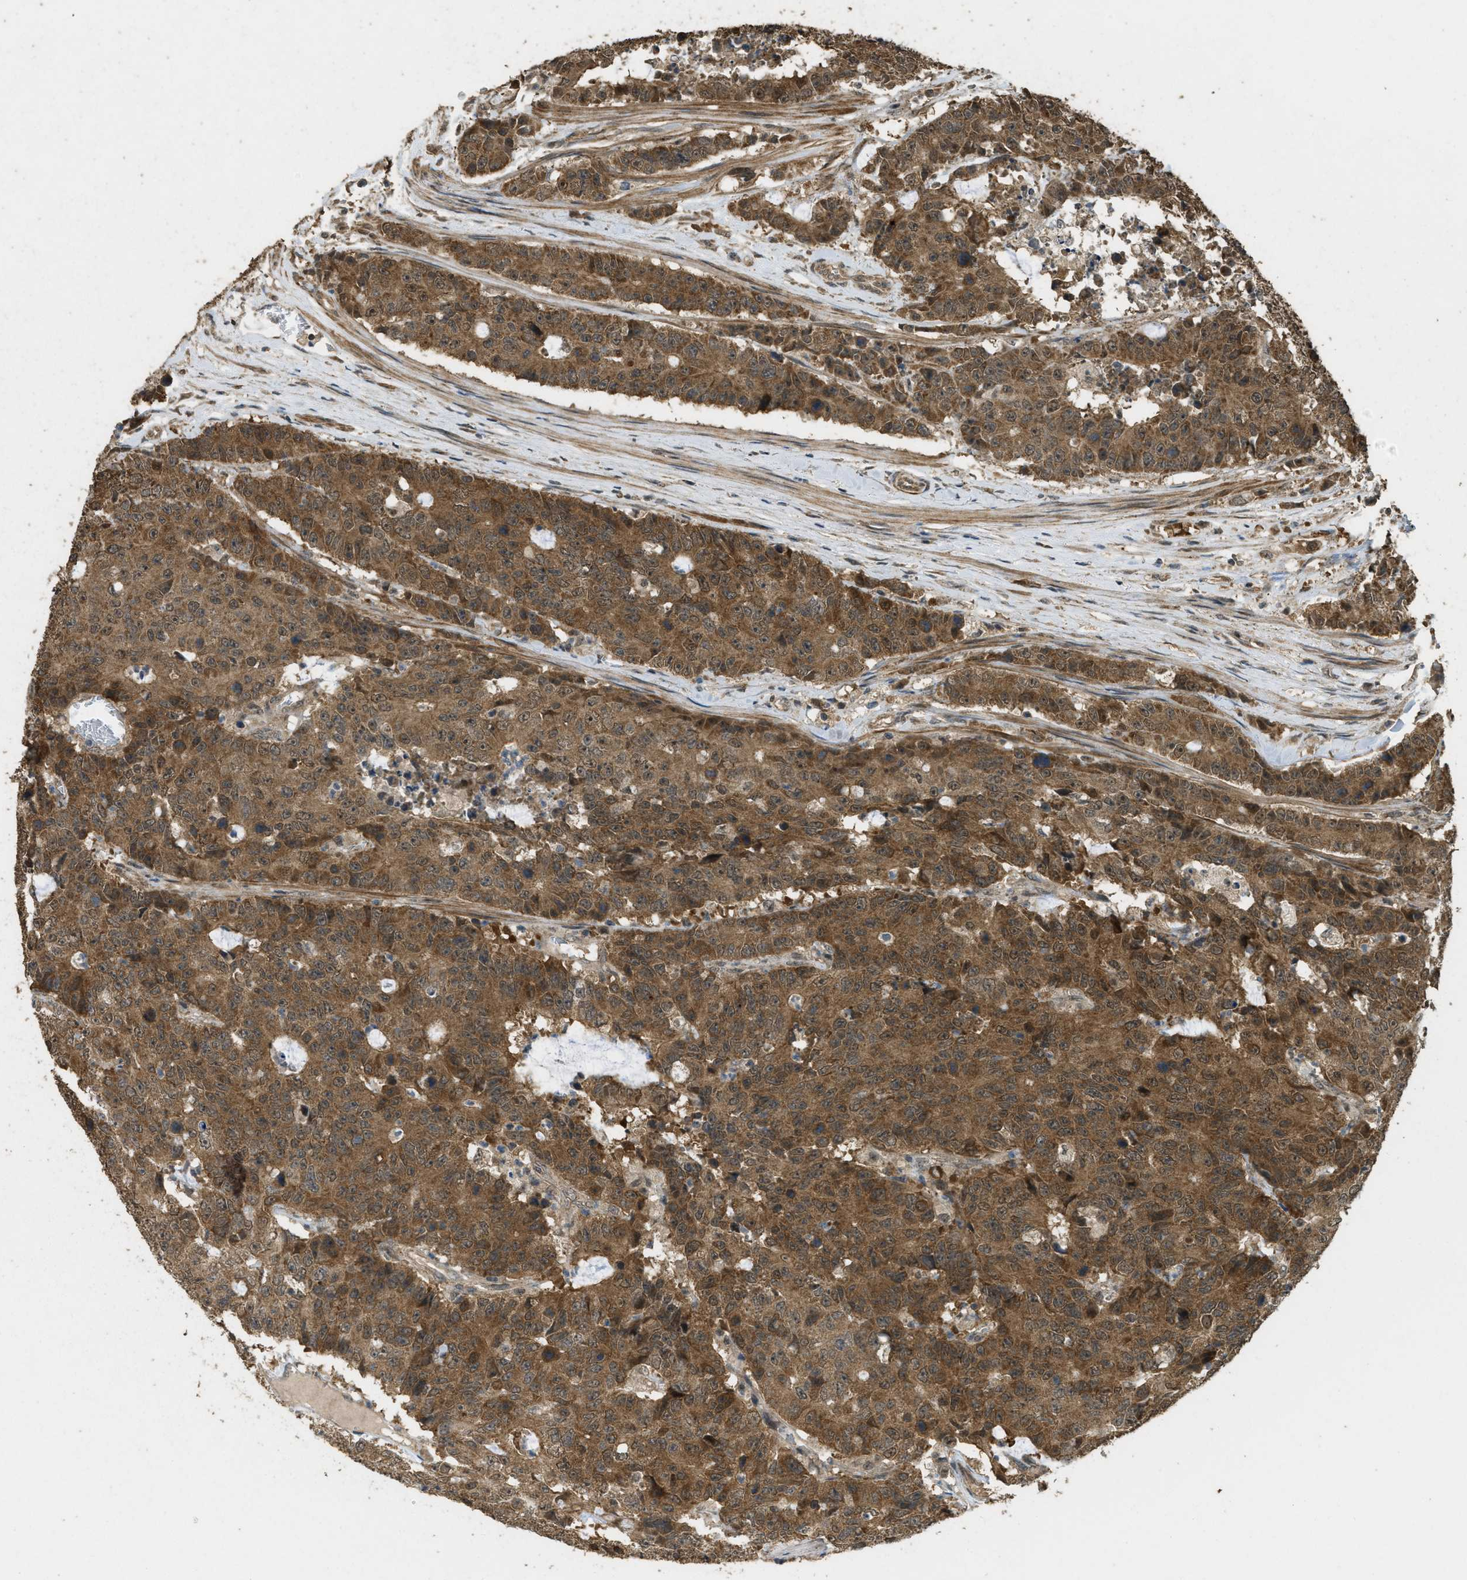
{"staining": {"intensity": "strong", "quantity": ">75%", "location": "cytoplasmic/membranous,nuclear"}, "tissue": "colorectal cancer", "cell_type": "Tumor cells", "image_type": "cancer", "snomed": [{"axis": "morphology", "description": "Adenocarcinoma, NOS"}, {"axis": "topography", "description": "Colon"}], "caption": "Adenocarcinoma (colorectal) was stained to show a protein in brown. There is high levels of strong cytoplasmic/membranous and nuclear positivity in approximately >75% of tumor cells.", "gene": "CTPS1", "patient": {"sex": "female", "age": 86}}